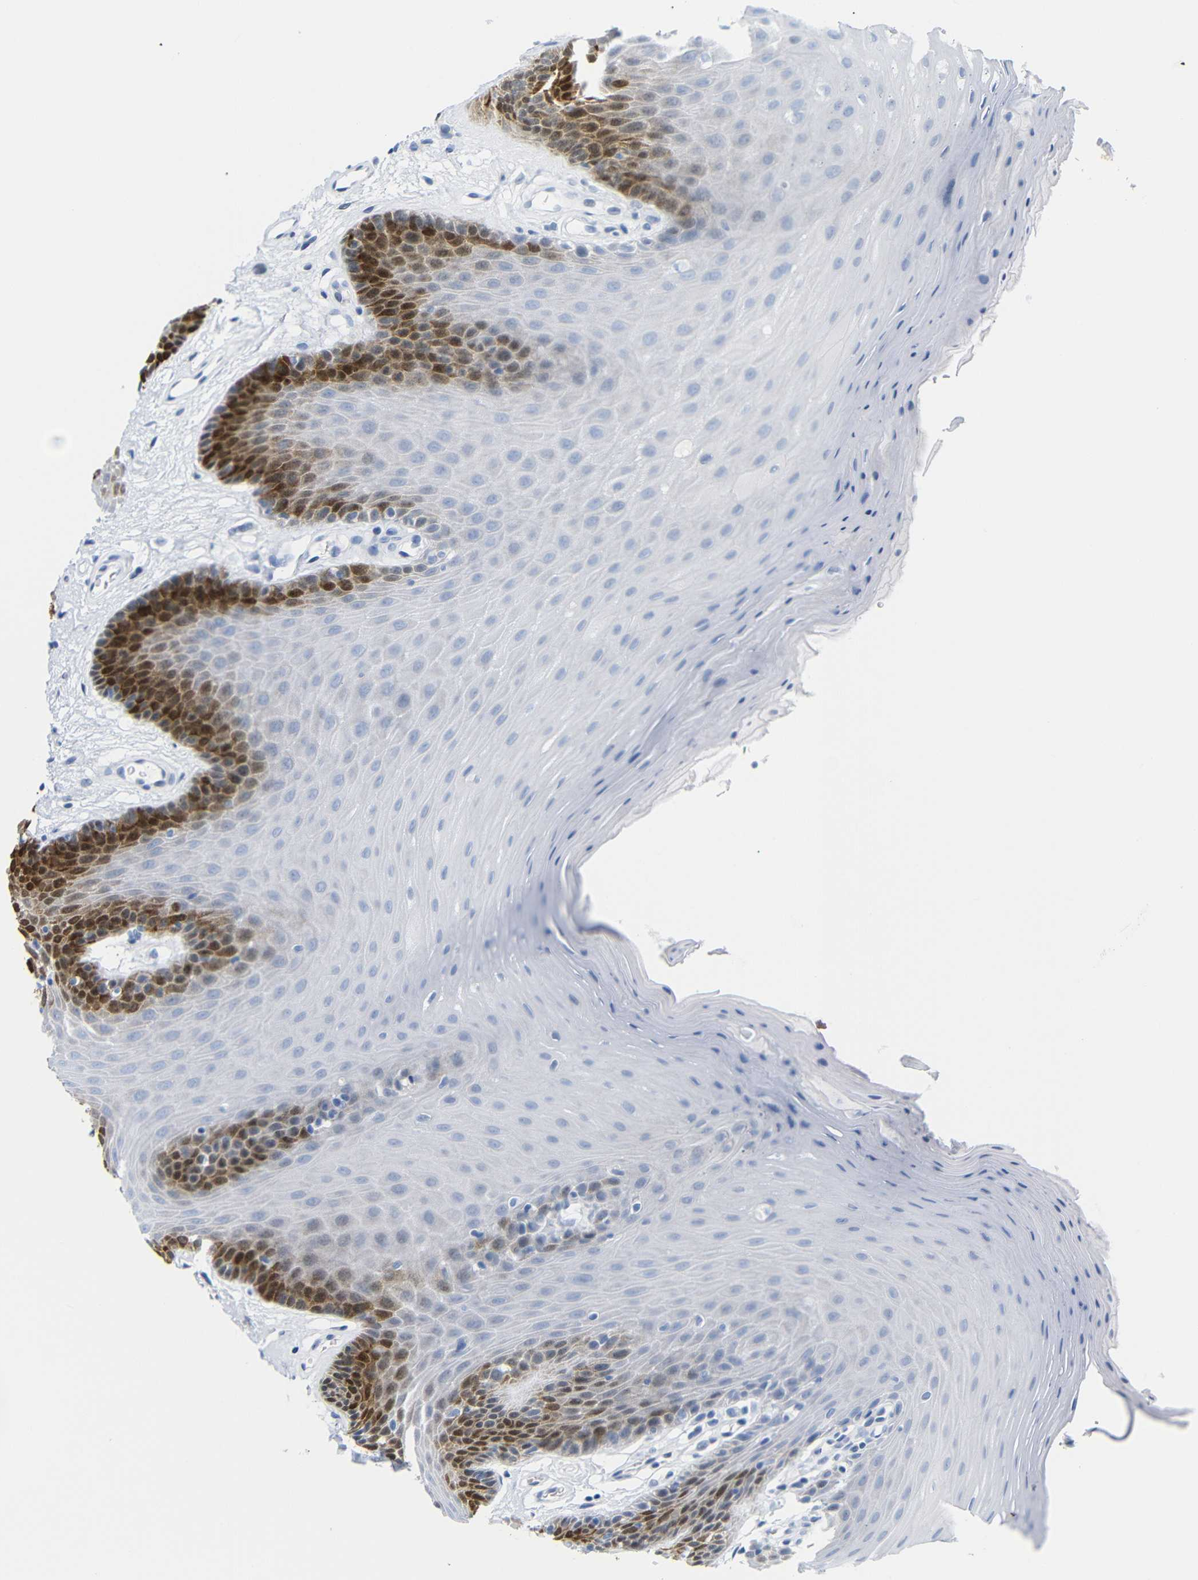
{"staining": {"intensity": "strong", "quantity": "<25%", "location": "cytoplasmic/membranous,nuclear"}, "tissue": "oral mucosa", "cell_type": "Squamous epithelial cells", "image_type": "normal", "snomed": [{"axis": "morphology", "description": "Normal tissue, NOS"}, {"axis": "morphology", "description": "Squamous cell carcinoma, NOS"}, {"axis": "topography", "description": "Skeletal muscle"}, {"axis": "topography", "description": "Adipose tissue"}, {"axis": "topography", "description": "Vascular tissue"}, {"axis": "topography", "description": "Oral tissue"}, {"axis": "topography", "description": "Peripheral nerve tissue"}, {"axis": "topography", "description": "Head-Neck"}], "caption": "Oral mucosa stained with DAB (3,3'-diaminobenzidine) IHC shows medium levels of strong cytoplasmic/membranous,nuclear expression in about <25% of squamous epithelial cells.", "gene": "MT1A", "patient": {"sex": "male", "age": 71}}